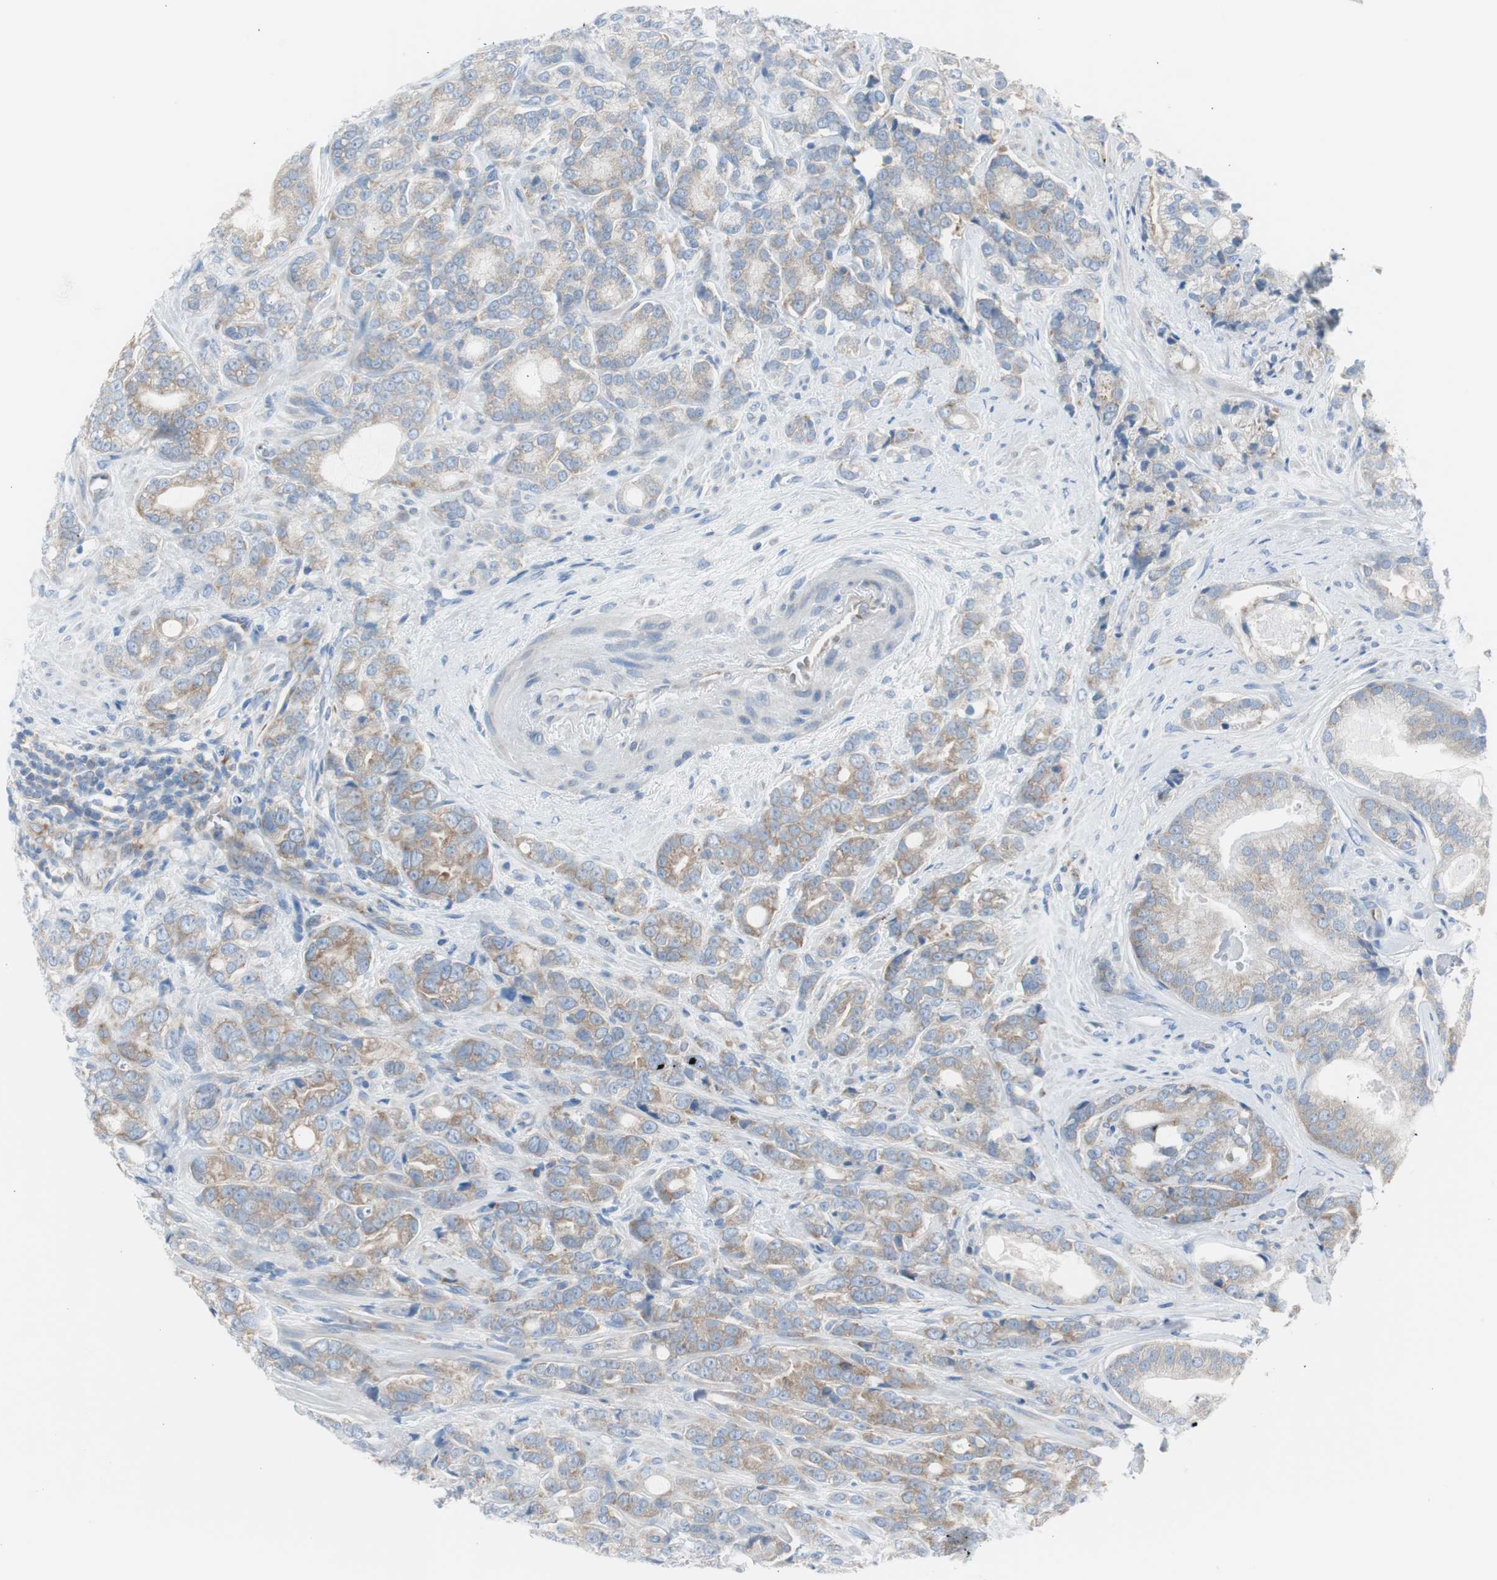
{"staining": {"intensity": "weak", "quantity": ">75%", "location": "cytoplasmic/membranous"}, "tissue": "prostate cancer", "cell_type": "Tumor cells", "image_type": "cancer", "snomed": [{"axis": "morphology", "description": "Adenocarcinoma, Low grade"}, {"axis": "topography", "description": "Prostate"}], "caption": "There is low levels of weak cytoplasmic/membranous positivity in tumor cells of prostate cancer (low-grade adenocarcinoma), as demonstrated by immunohistochemical staining (brown color).", "gene": "RPS12", "patient": {"sex": "male", "age": 58}}